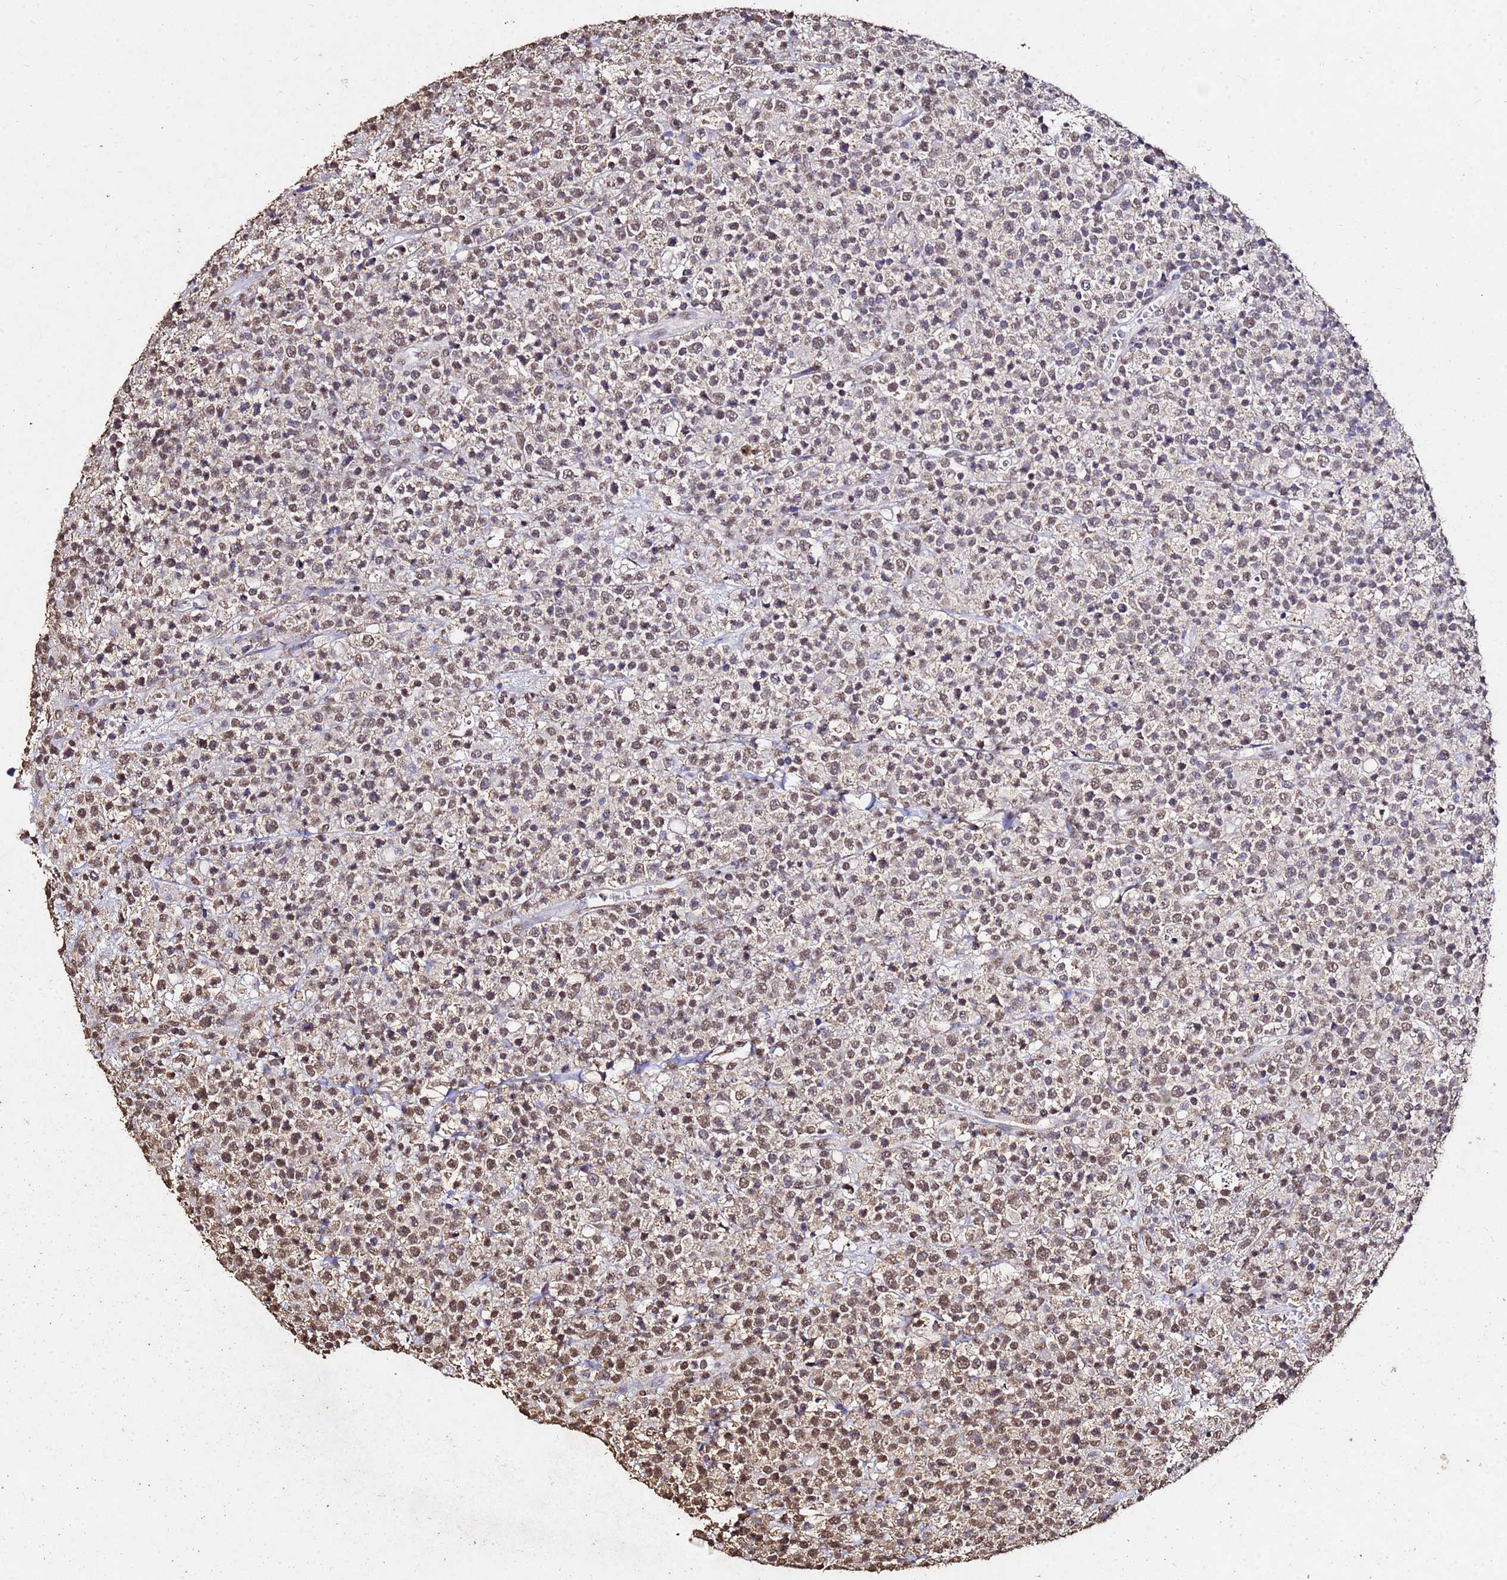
{"staining": {"intensity": "moderate", "quantity": ">75%", "location": "nuclear"}, "tissue": "lymphoma", "cell_type": "Tumor cells", "image_type": "cancer", "snomed": [{"axis": "morphology", "description": "Malignant lymphoma, non-Hodgkin's type, High grade"}, {"axis": "topography", "description": "Colon"}], "caption": "Malignant lymphoma, non-Hodgkin's type (high-grade) tissue shows moderate nuclear expression in approximately >75% of tumor cells", "gene": "MYOCD", "patient": {"sex": "female", "age": 53}}